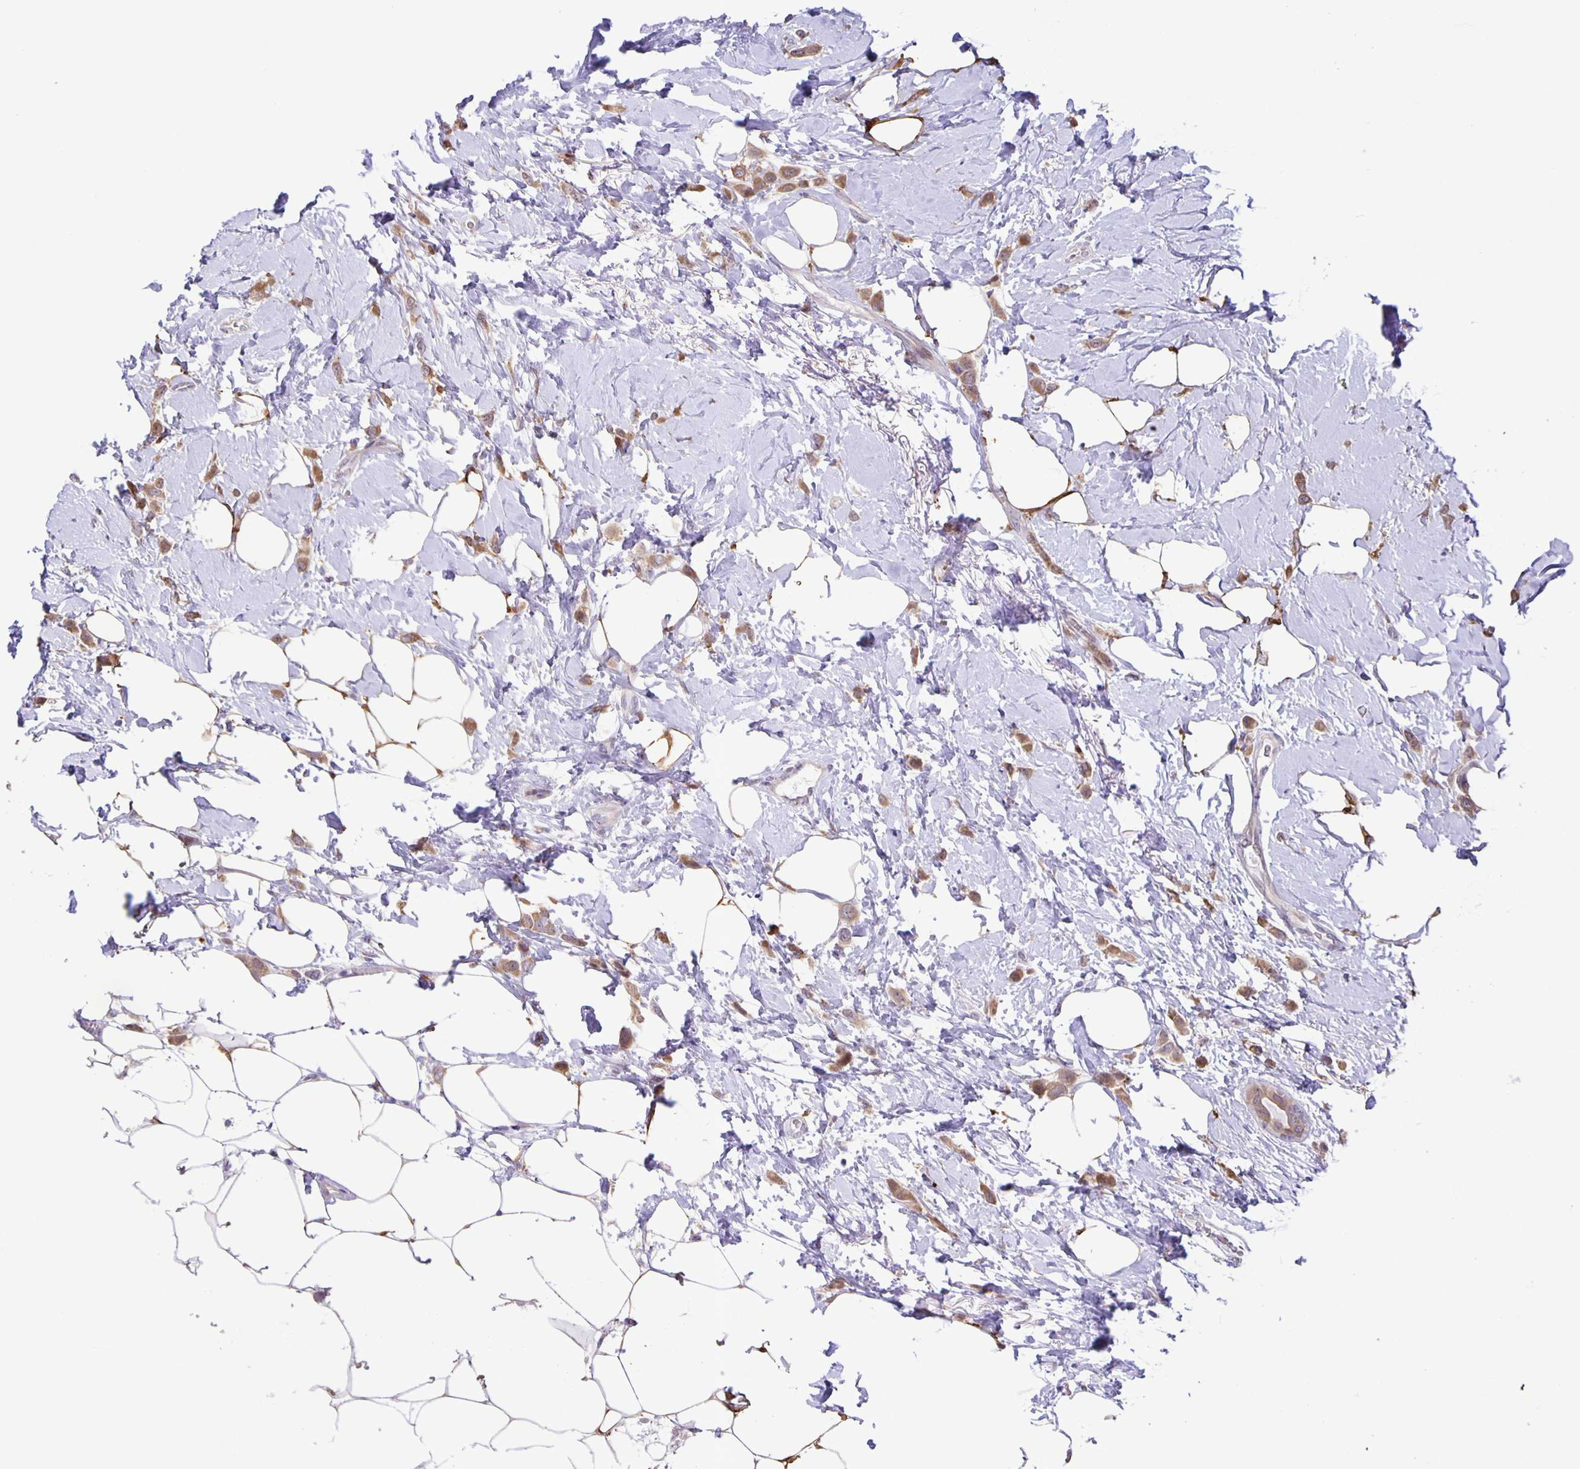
{"staining": {"intensity": "moderate", "quantity": ">75%", "location": "cytoplasmic/membranous"}, "tissue": "breast cancer", "cell_type": "Tumor cells", "image_type": "cancer", "snomed": [{"axis": "morphology", "description": "Lobular carcinoma"}, {"axis": "topography", "description": "Breast"}], "caption": "Breast cancer (lobular carcinoma) stained for a protein (brown) exhibits moderate cytoplasmic/membranous positive positivity in approximately >75% of tumor cells.", "gene": "MAPK12", "patient": {"sex": "female", "age": 66}}